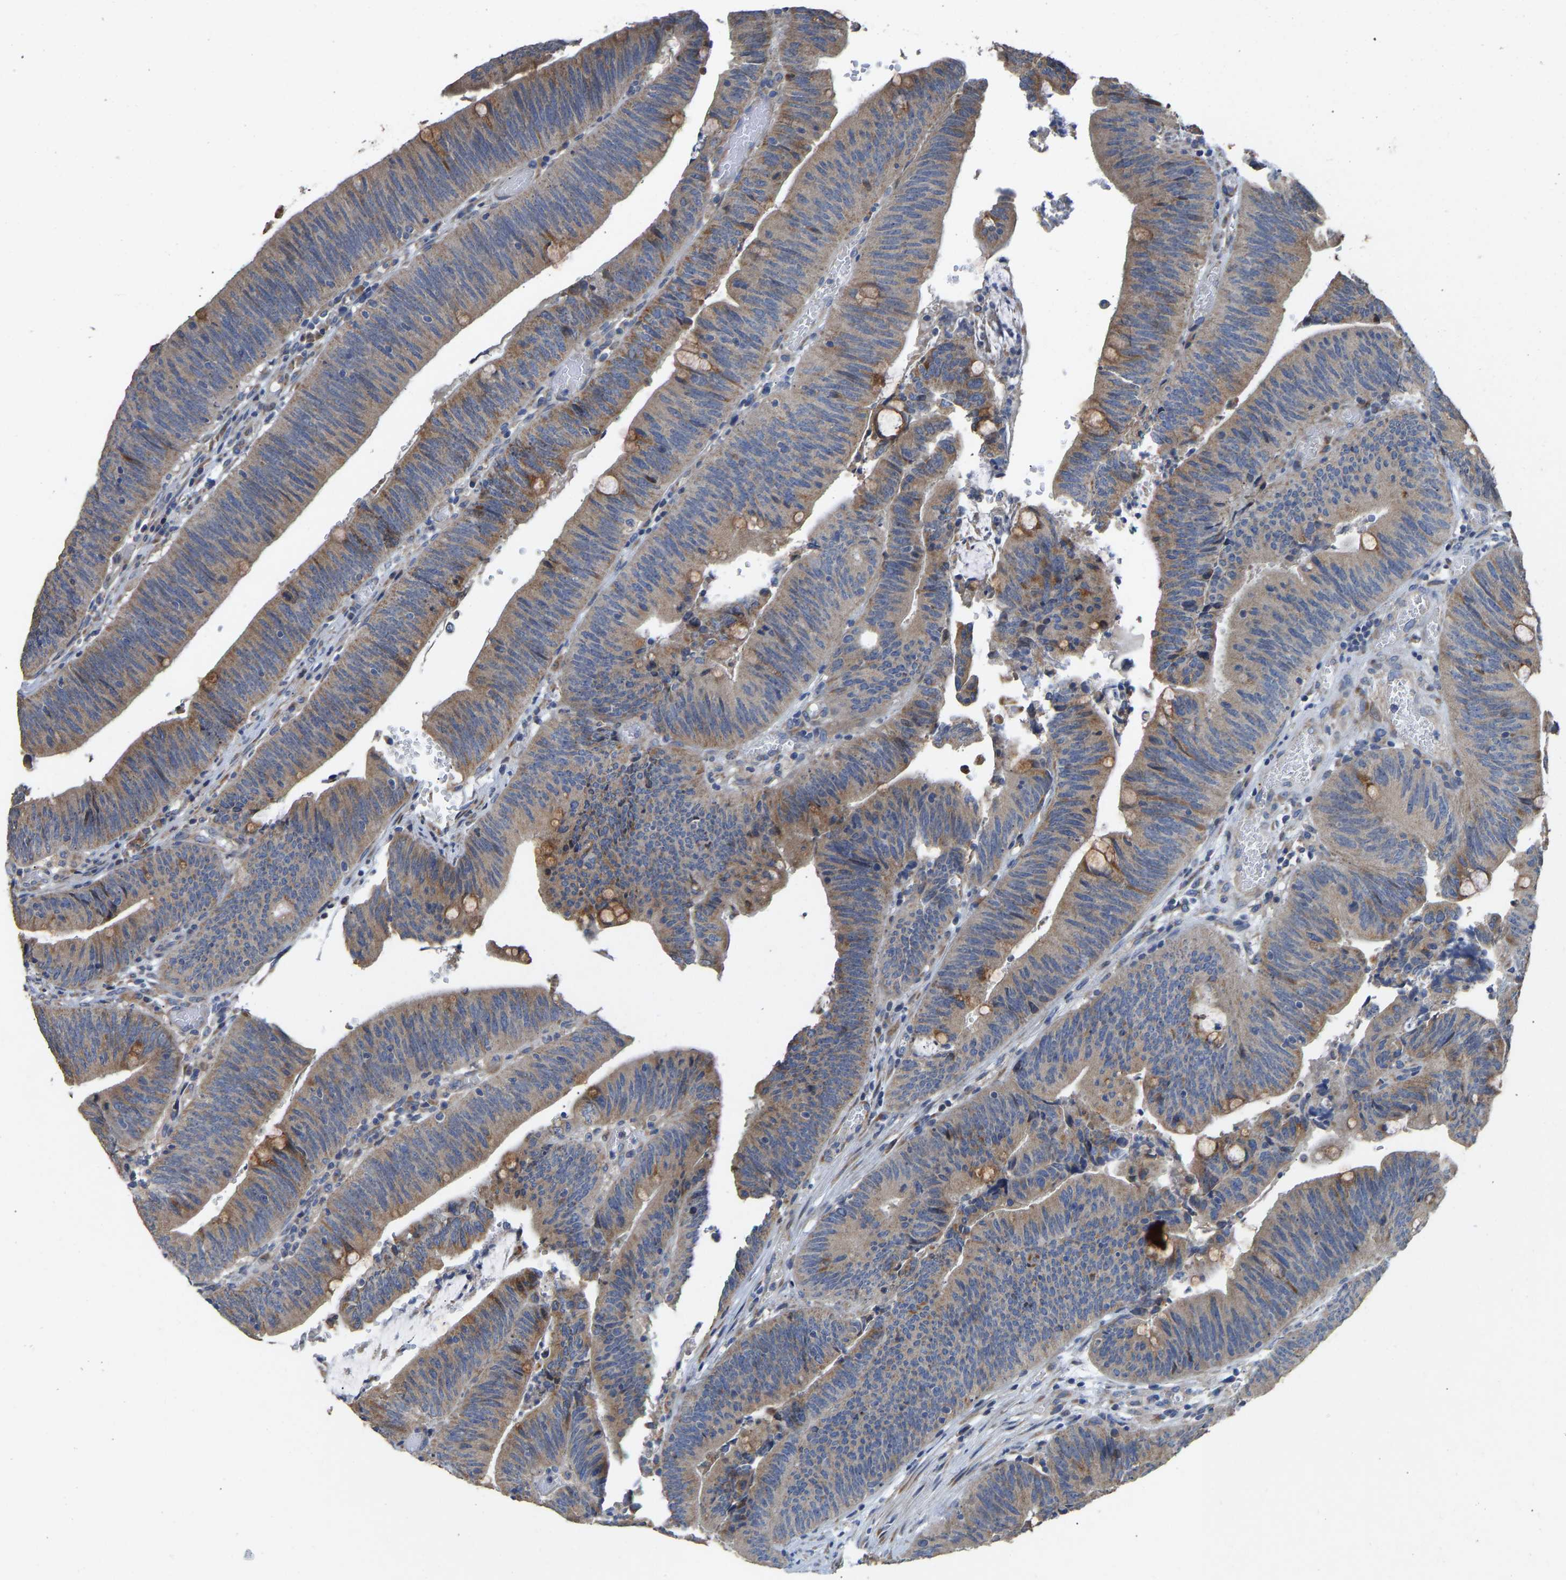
{"staining": {"intensity": "moderate", "quantity": ">75%", "location": "cytoplasmic/membranous"}, "tissue": "colorectal cancer", "cell_type": "Tumor cells", "image_type": "cancer", "snomed": [{"axis": "morphology", "description": "Normal tissue, NOS"}, {"axis": "morphology", "description": "Adenocarcinoma, NOS"}, {"axis": "topography", "description": "Rectum"}], "caption": "Colorectal adenocarcinoma was stained to show a protein in brown. There is medium levels of moderate cytoplasmic/membranous expression in approximately >75% of tumor cells.", "gene": "TMEM150A", "patient": {"sex": "female", "age": 66}}